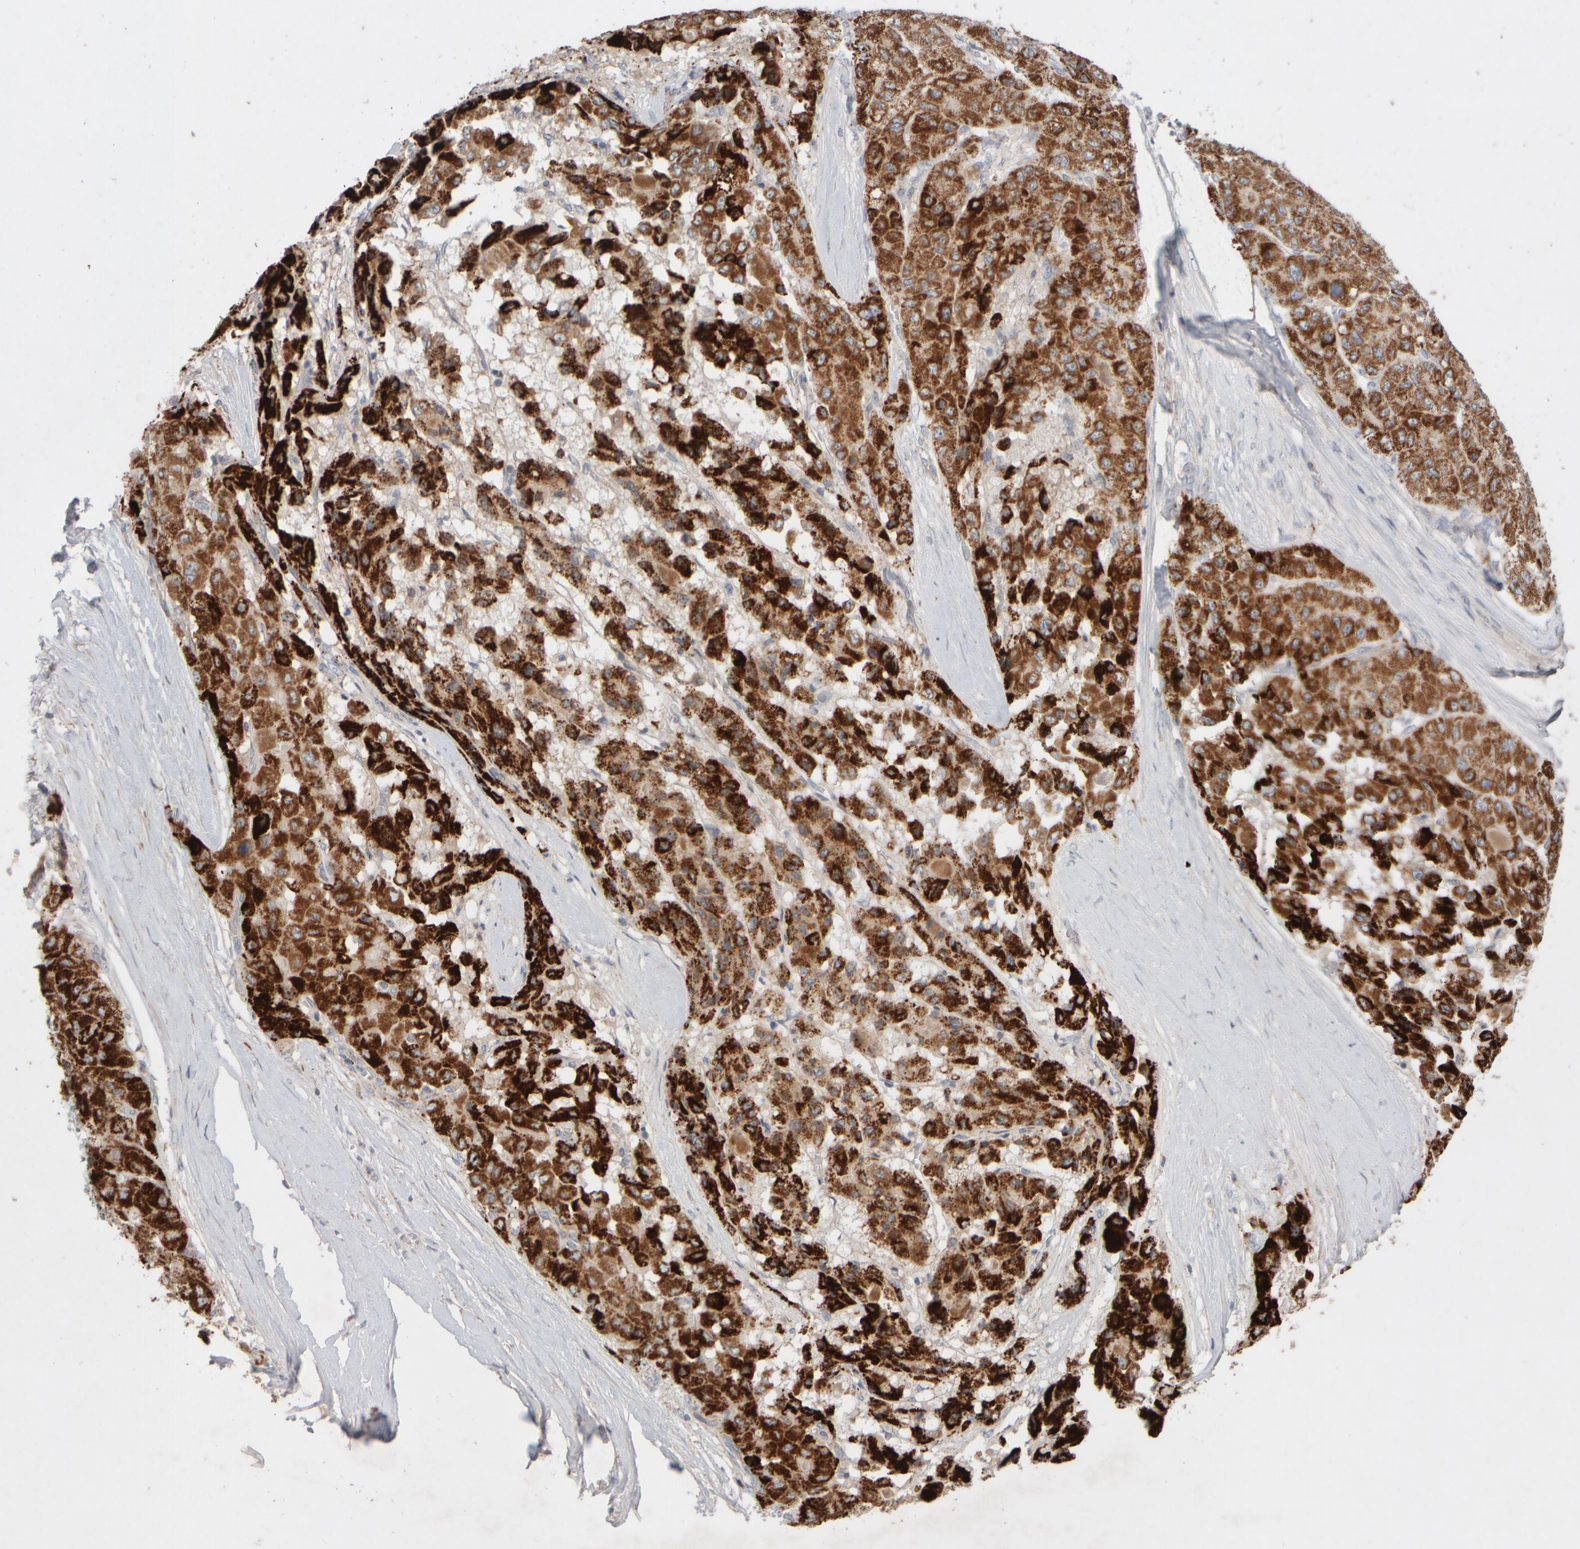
{"staining": {"intensity": "strong", "quantity": ">75%", "location": "cytoplasmic/membranous"}, "tissue": "liver cancer", "cell_type": "Tumor cells", "image_type": "cancer", "snomed": [{"axis": "morphology", "description": "Carcinoma, Hepatocellular, NOS"}, {"axis": "topography", "description": "Liver"}], "caption": "Human liver hepatocellular carcinoma stained for a protein (brown) reveals strong cytoplasmic/membranous positive staining in approximately >75% of tumor cells.", "gene": "CHADL", "patient": {"sex": "male", "age": 80}}